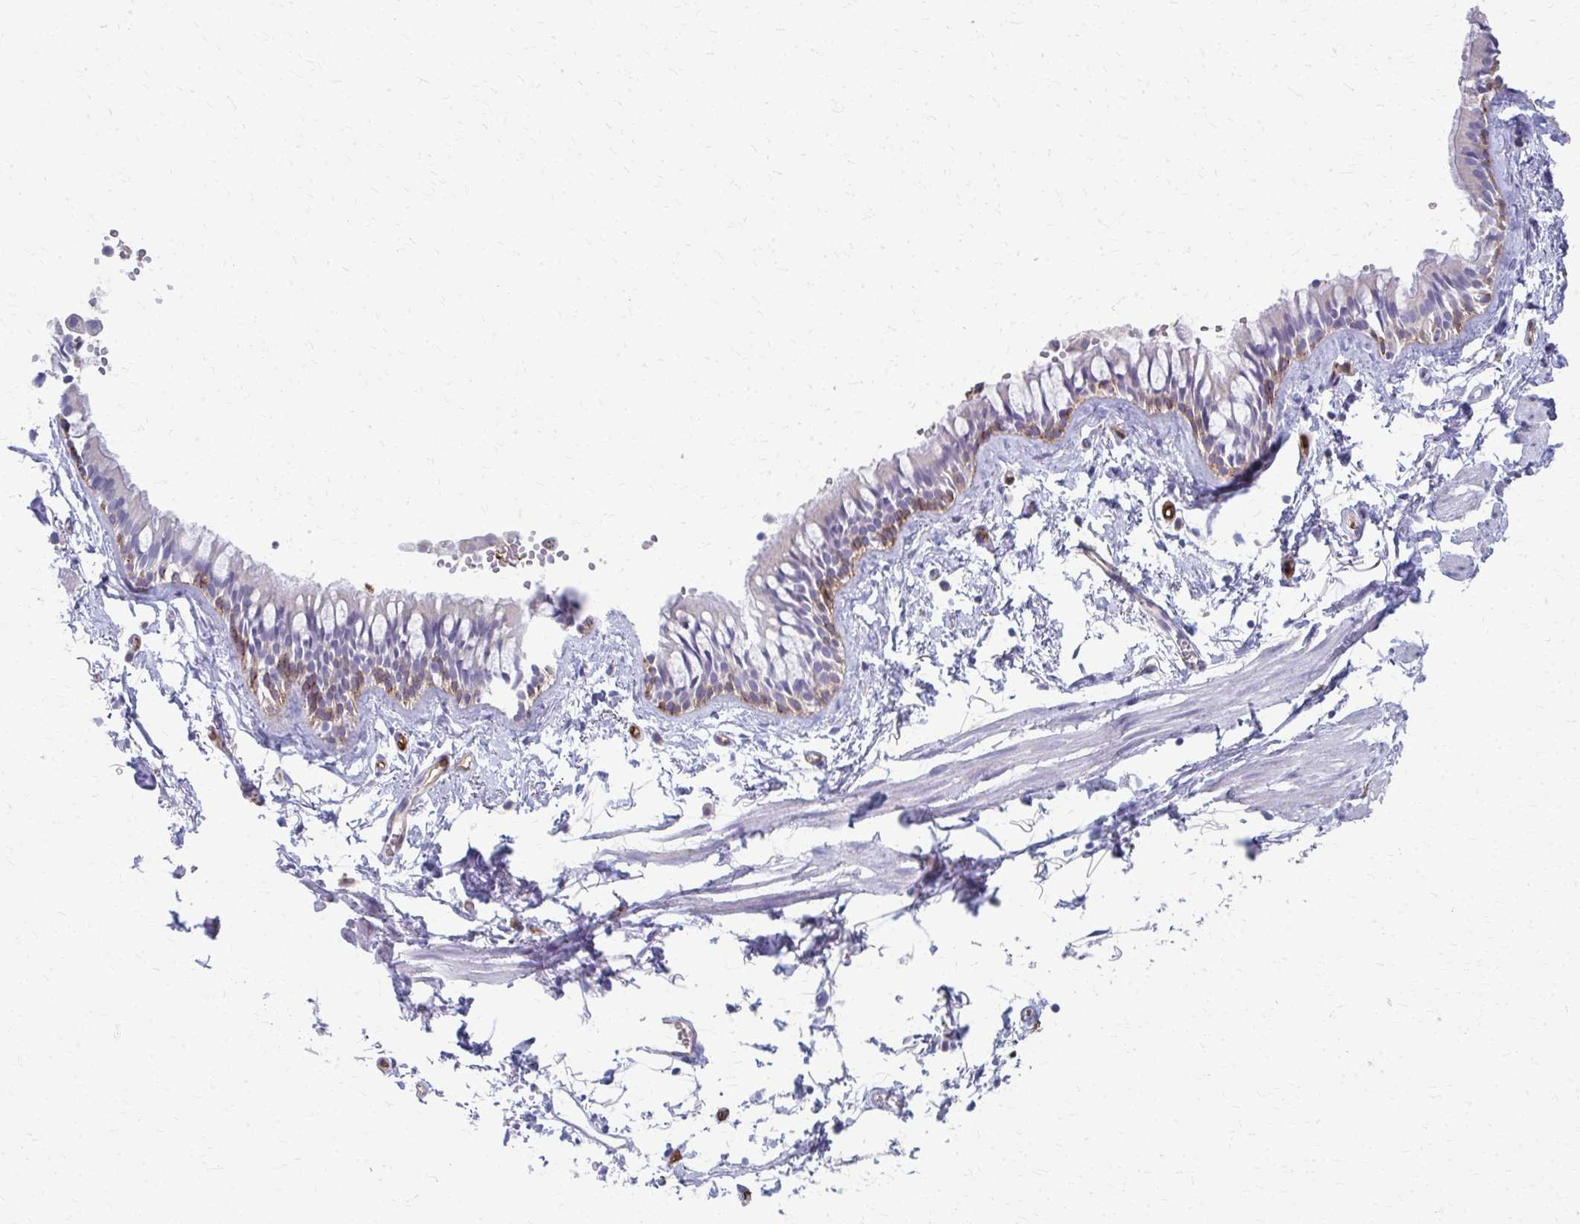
{"staining": {"intensity": "weak", "quantity": "<25%", "location": "cytoplasmic/membranous"}, "tissue": "bronchus", "cell_type": "Respiratory epithelial cells", "image_type": "normal", "snomed": [{"axis": "morphology", "description": "Normal tissue, NOS"}, {"axis": "topography", "description": "Bronchus"}], "caption": "High power microscopy histopathology image of an immunohistochemistry micrograph of unremarkable bronchus, revealing no significant expression in respiratory epithelial cells. (Brightfield microscopy of DAB immunohistochemistry (IHC) at high magnification).", "gene": "ADIPOQ", "patient": {"sex": "female", "age": 59}}